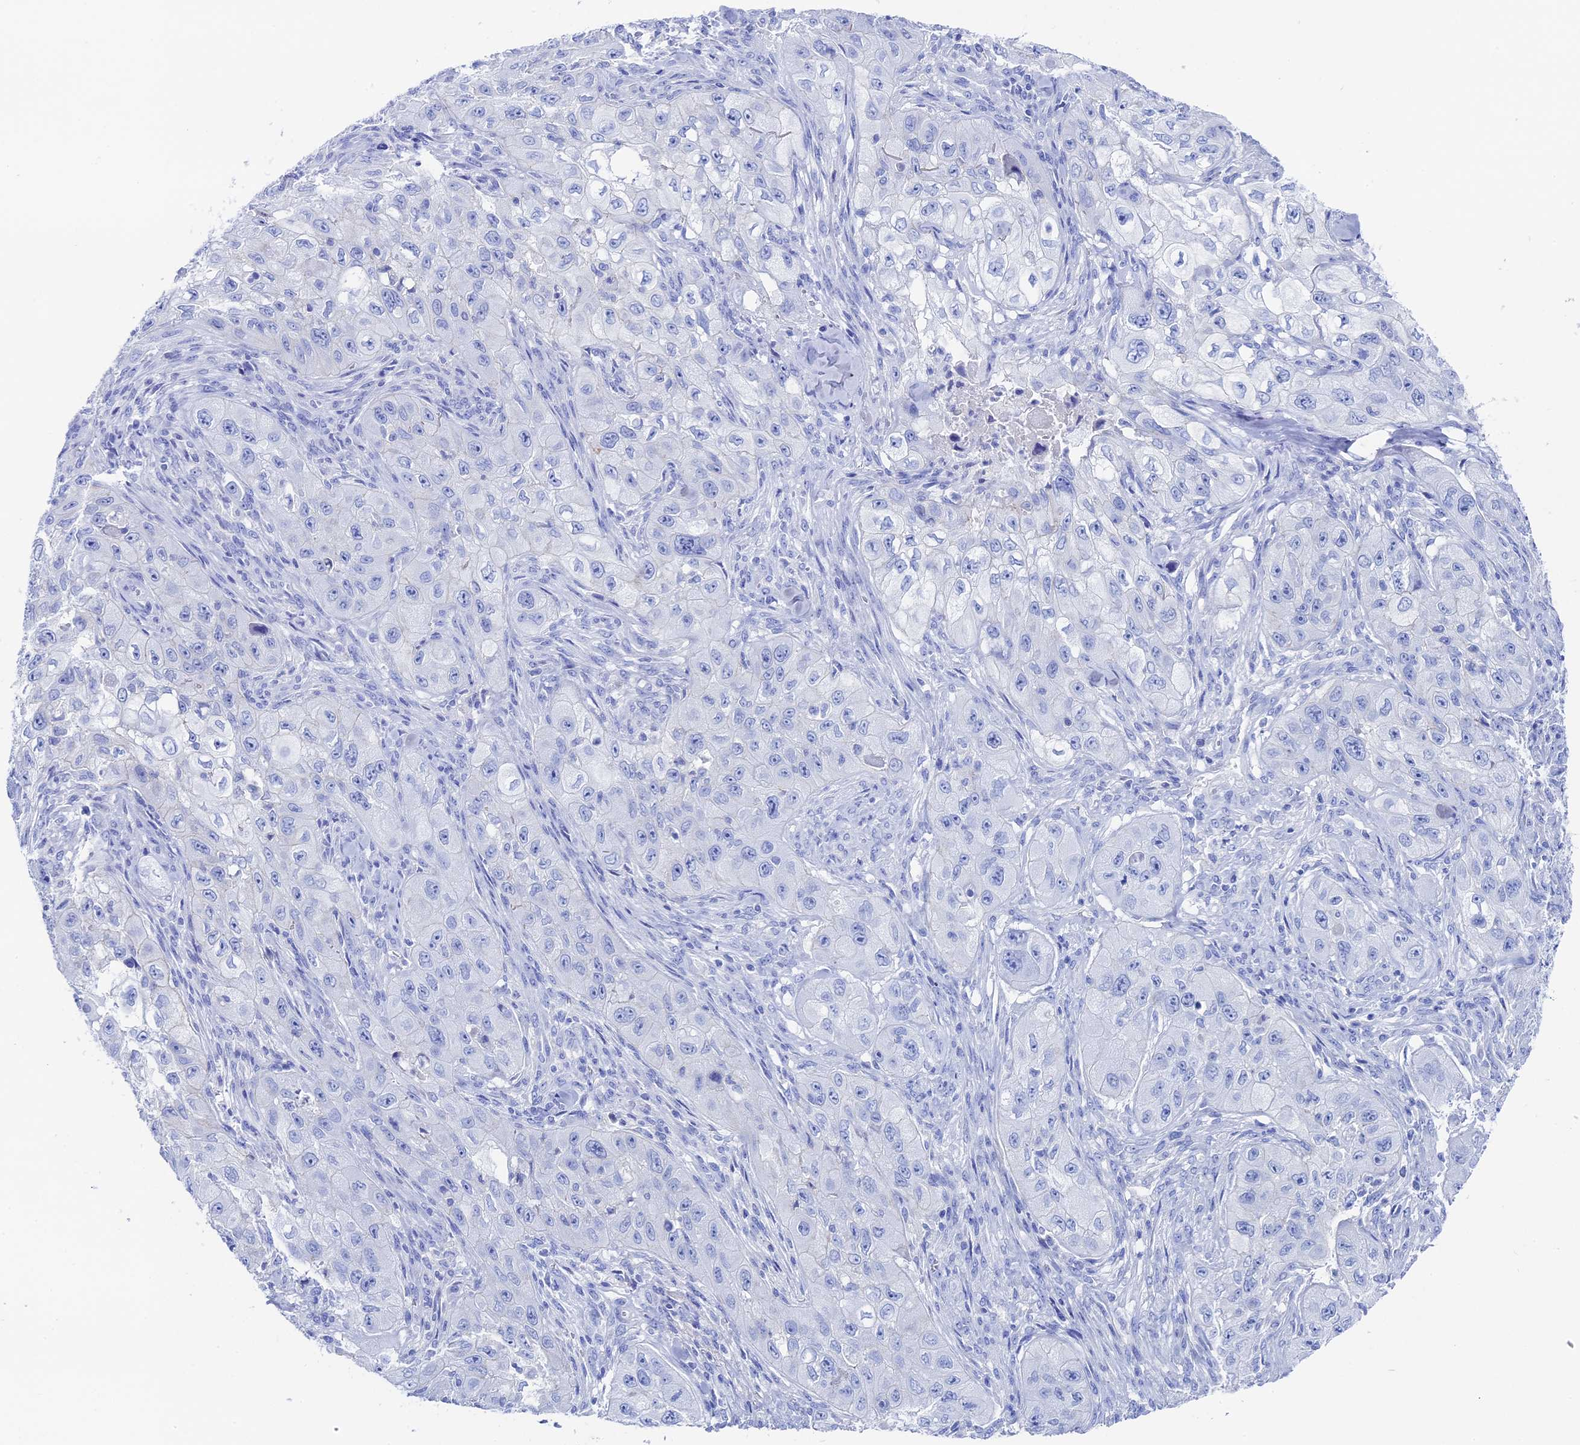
{"staining": {"intensity": "negative", "quantity": "none", "location": "none"}, "tissue": "skin cancer", "cell_type": "Tumor cells", "image_type": "cancer", "snomed": [{"axis": "morphology", "description": "Squamous cell carcinoma, NOS"}, {"axis": "topography", "description": "Skin"}, {"axis": "topography", "description": "Subcutis"}], "caption": "Tumor cells are negative for protein expression in human squamous cell carcinoma (skin).", "gene": "UNC119", "patient": {"sex": "male", "age": 73}}